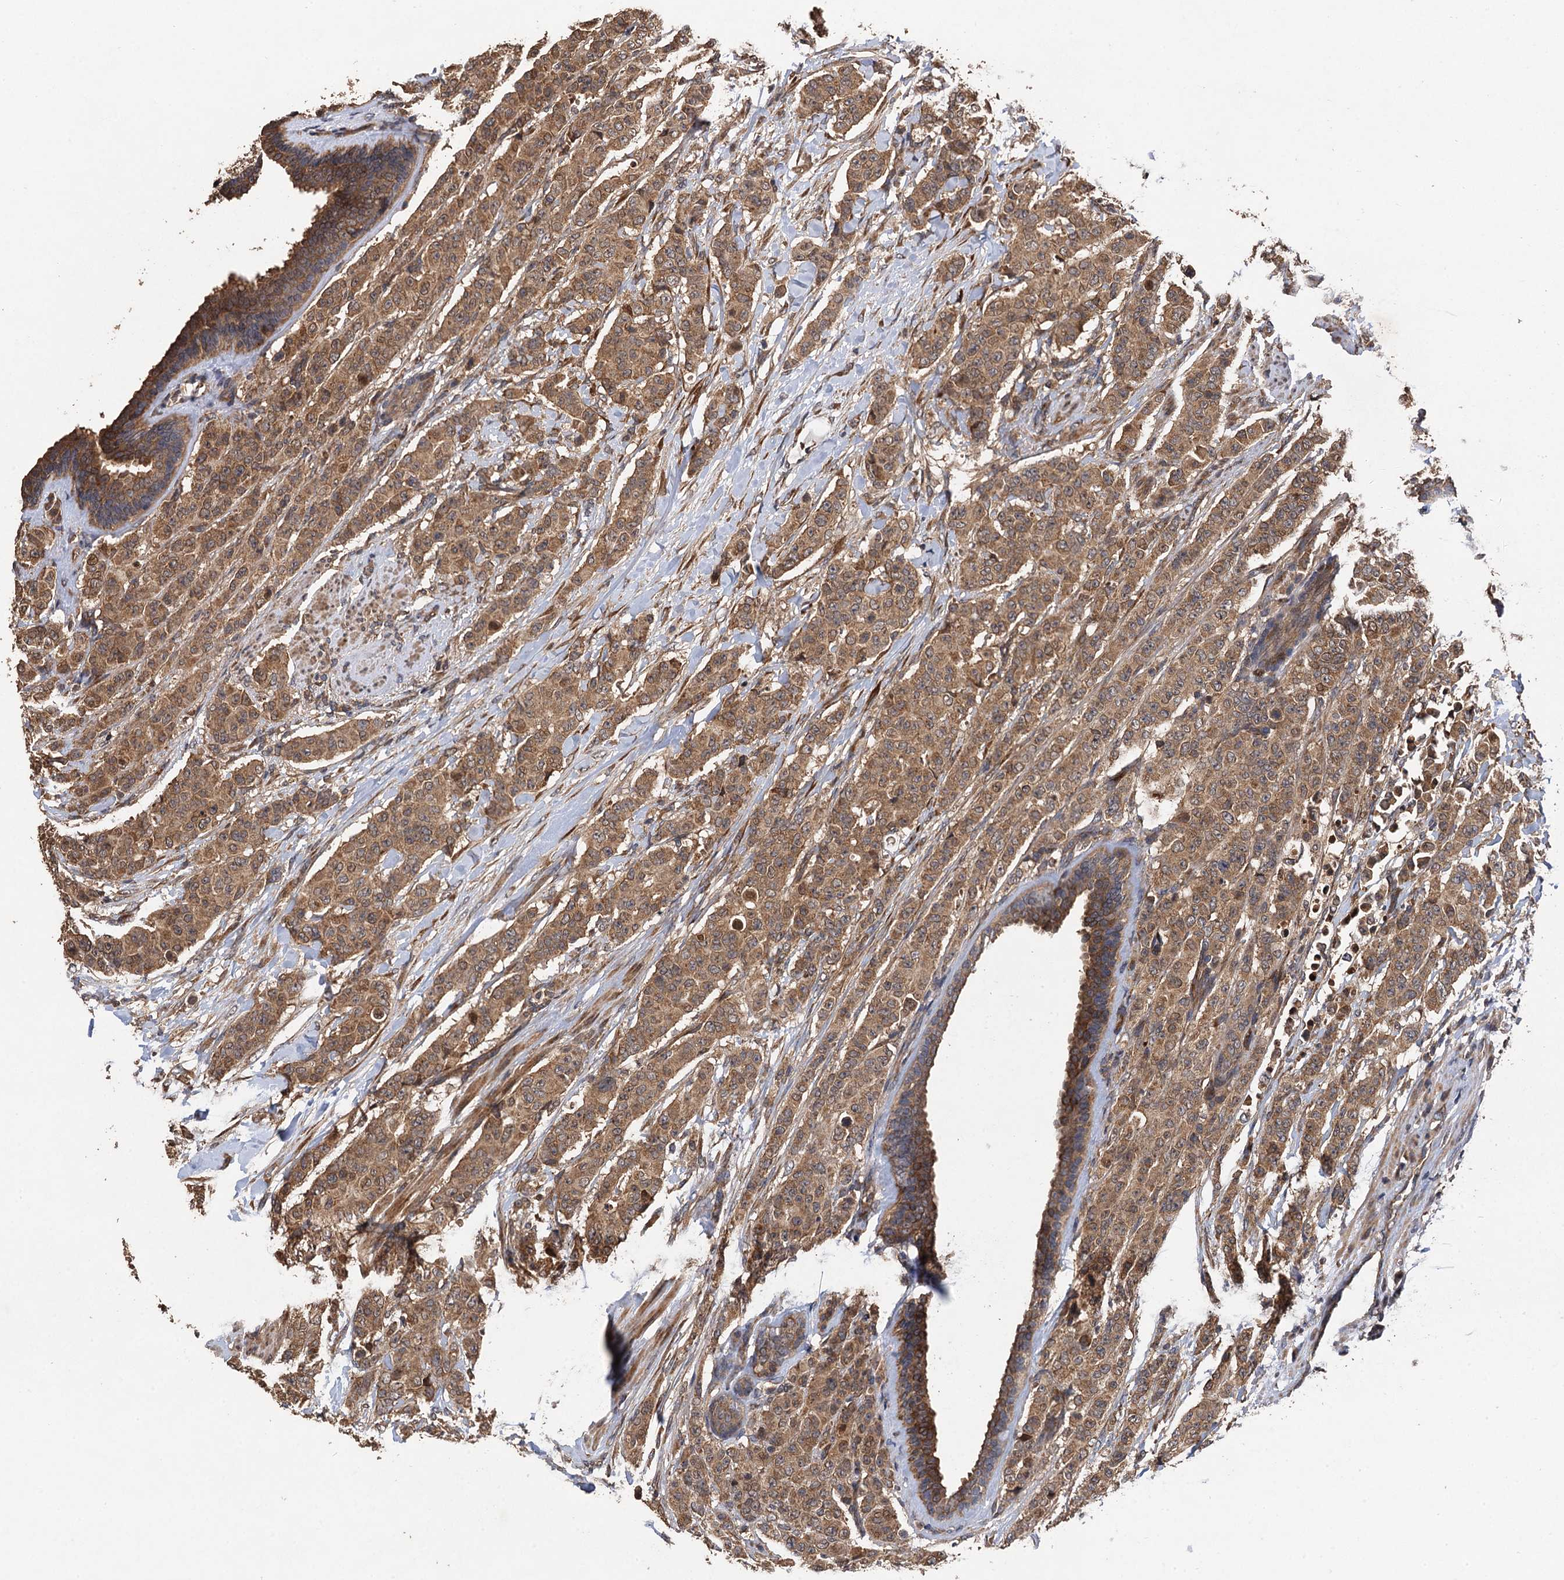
{"staining": {"intensity": "moderate", "quantity": ">75%", "location": "cytoplasmic/membranous"}, "tissue": "breast cancer", "cell_type": "Tumor cells", "image_type": "cancer", "snomed": [{"axis": "morphology", "description": "Duct carcinoma"}, {"axis": "topography", "description": "Breast"}], "caption": "About >75% of tumor cells in invasive ductal carcinoma (breast) show moderate cytoplasmic/membranous protein positivity as visualized by brown immunohistochemical staining.", "gene": "TMEM39B", "patient": {"sex": "female", "age": 40}}